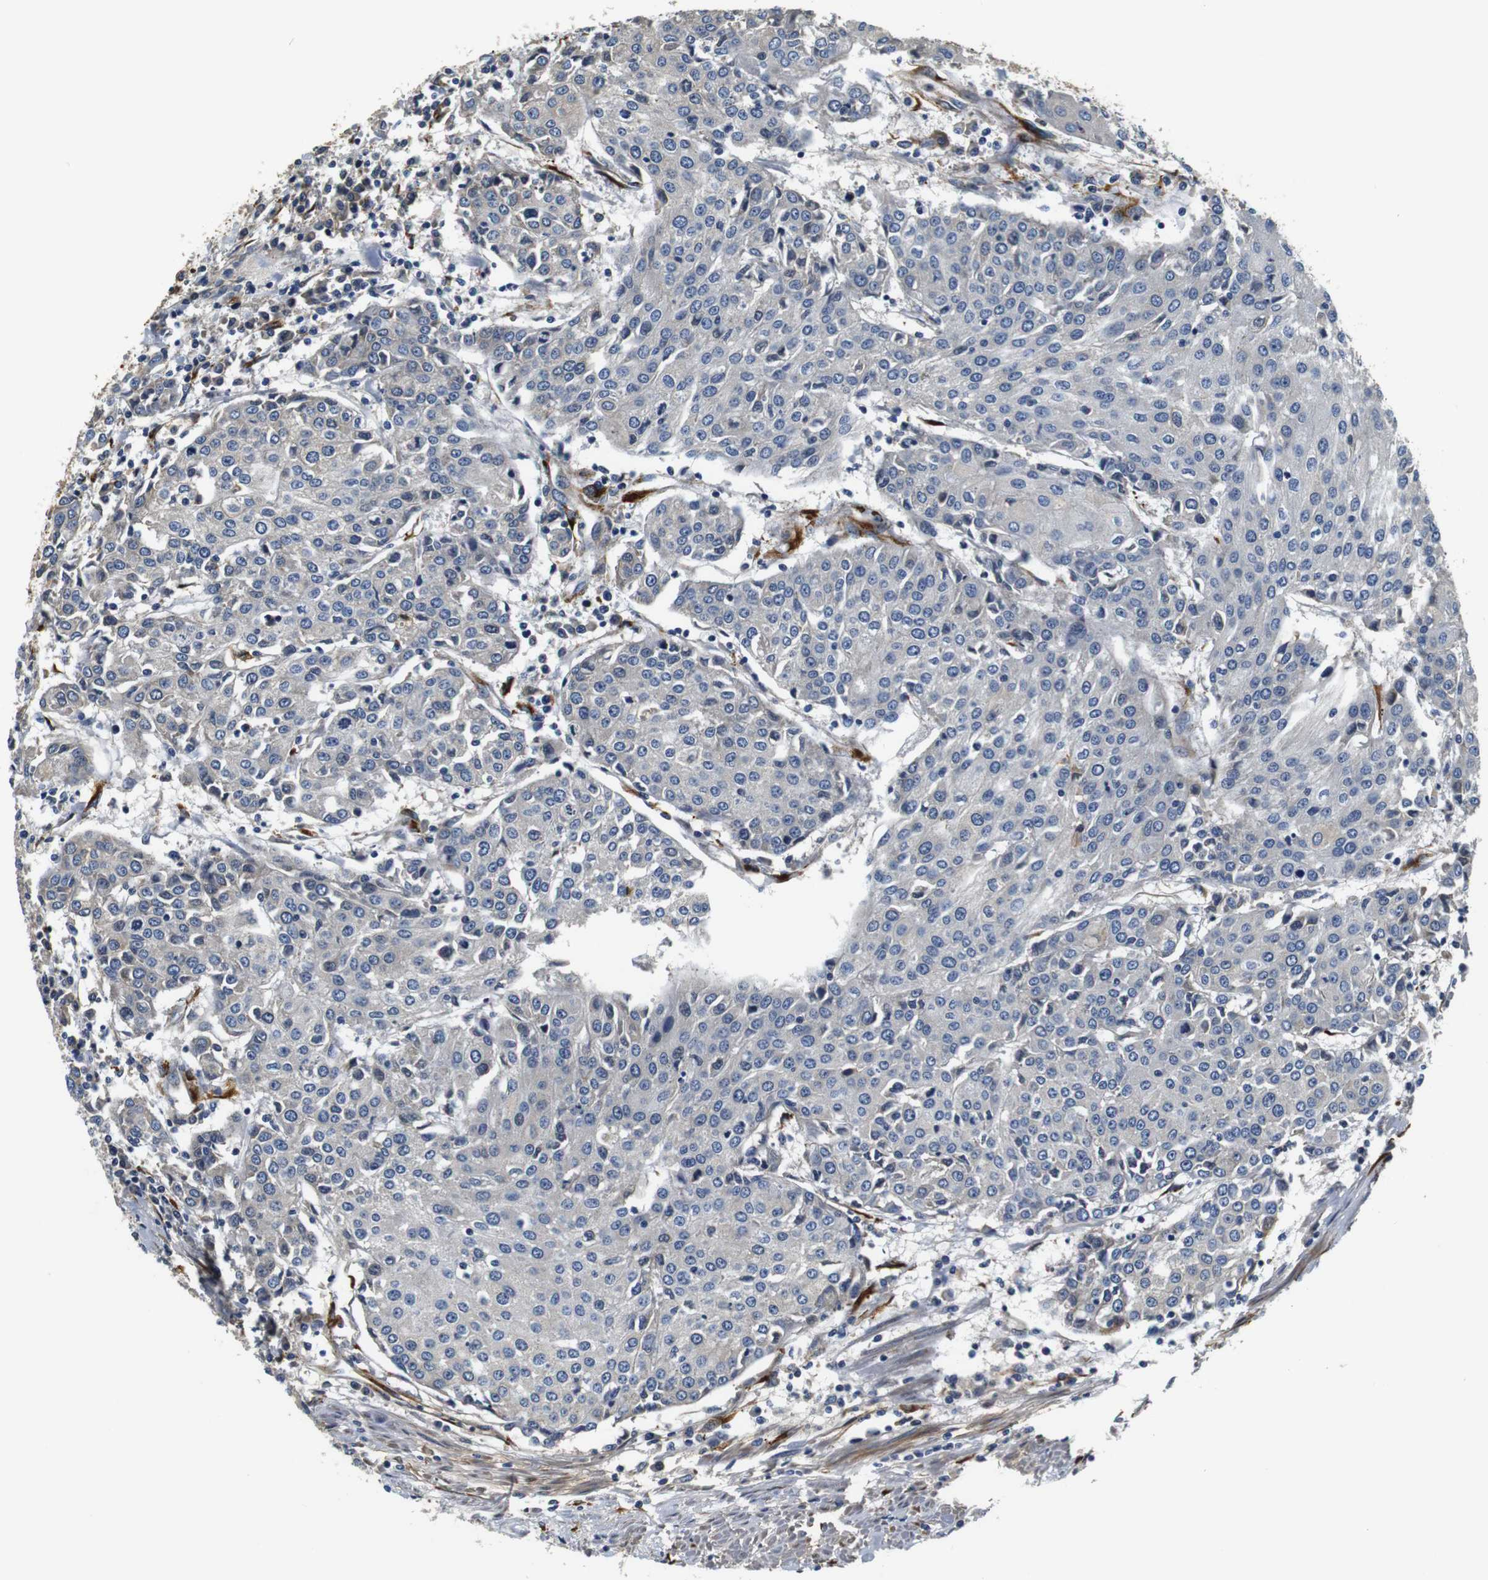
{"staining": {"intensity": "negative", "quantity": "none", "location": "none"}, "tissue": "urothelial cancer", "cell_type": "Tumor cells", "image_type": "cancer", "snomed": [{"axis": "morphology", "description": "Urothelial carcinoma, High grade"}, {"axis": "topography", "description": "Urinary bladder"}], "caption": "This is an immunohistochemistry photomicrograph of human urothelial carcinoma (high-grade). There is no staining in tumor cells.", "gene": "COL1A1", "patient": {"sex": "female", "age": 85}}